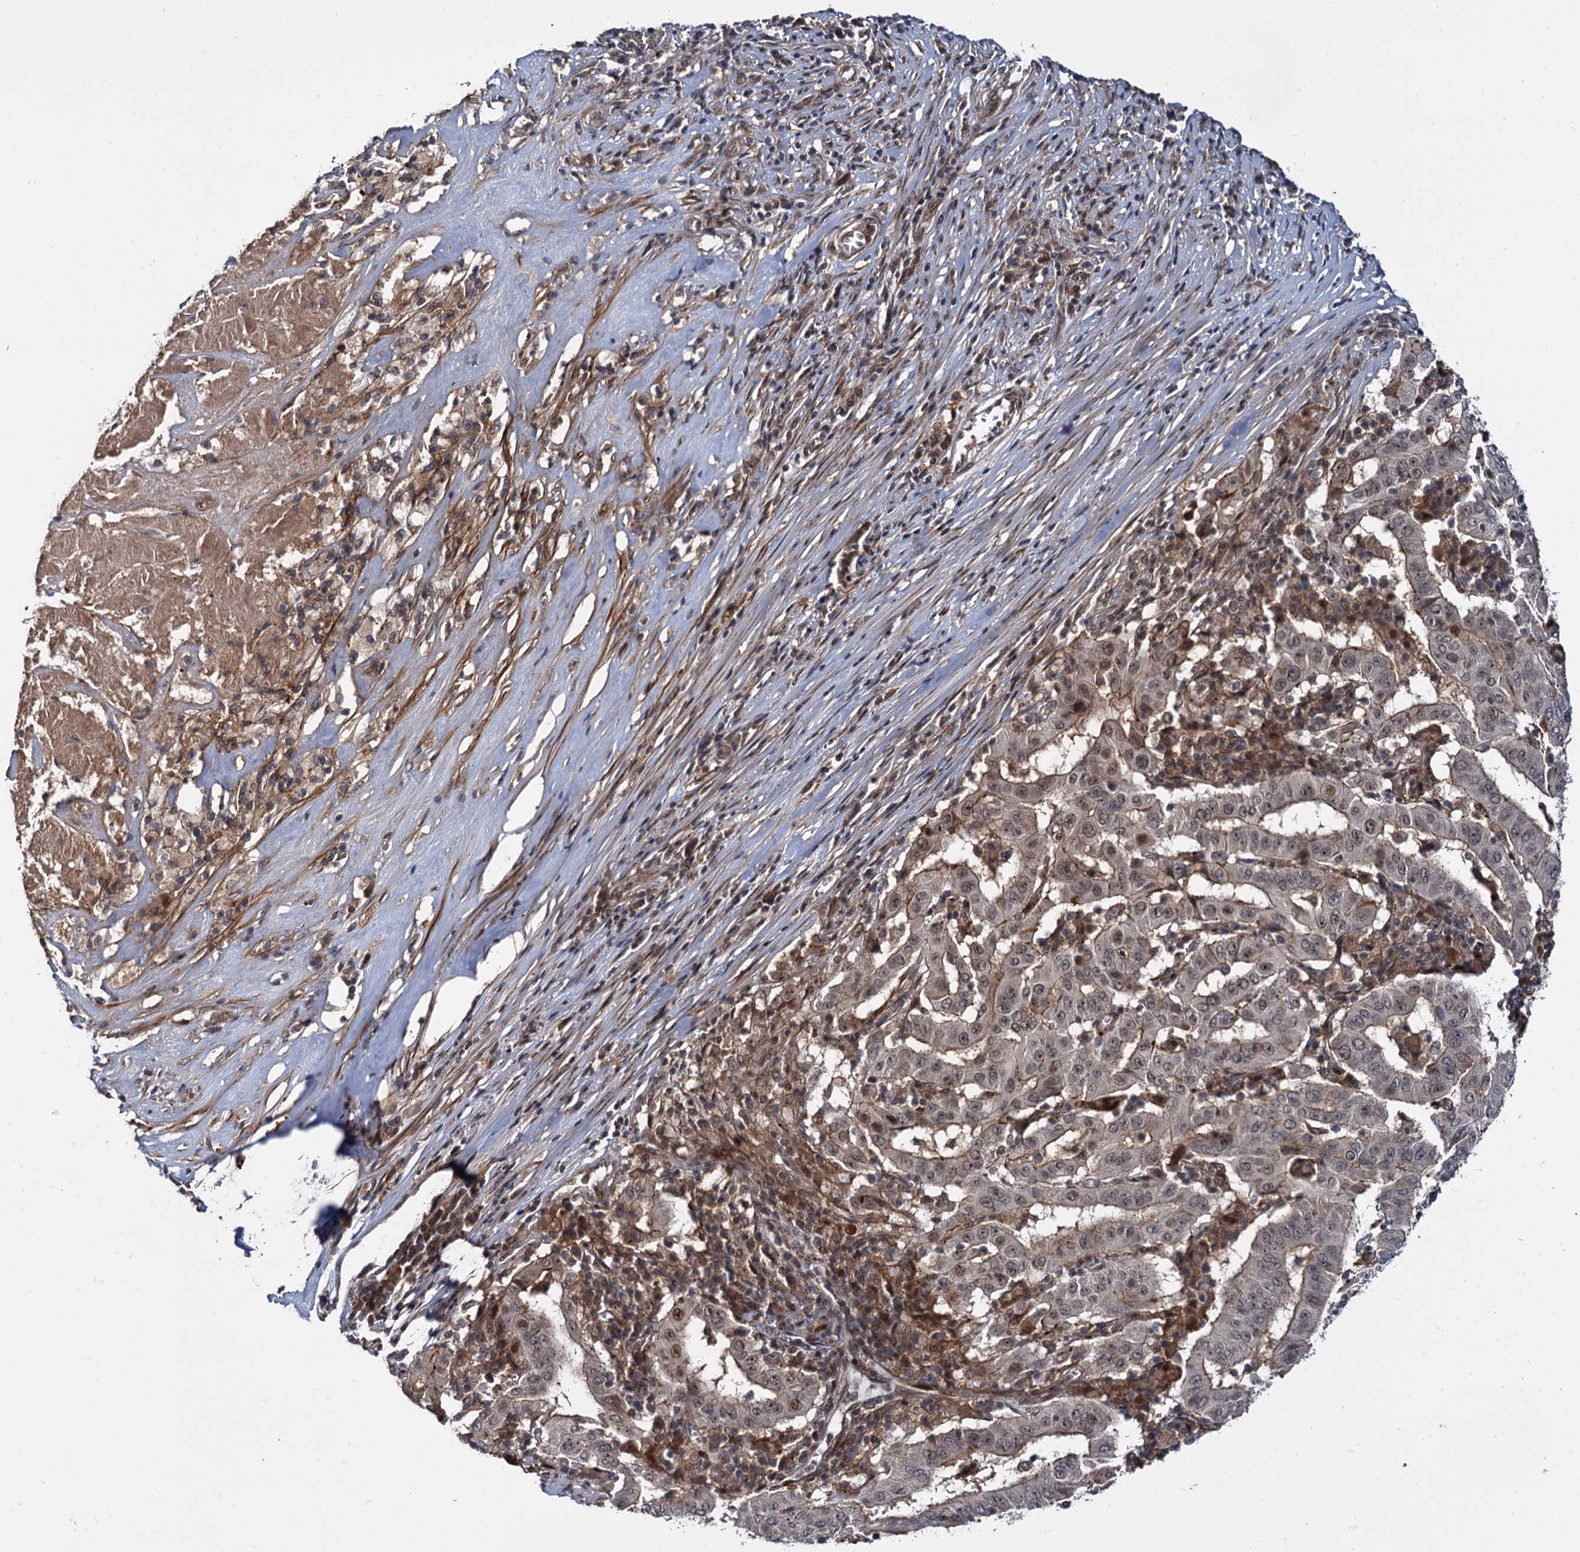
{"staining": {"intensity": "weak", "quantity": ">75%", "location": "cytoplasmic/membranous,nuclear"}, "tissue": "pancreatic cancer", "cell_type": "Tumor cells", "image_type": "cancer", "snomed": [{"axis": "morphology", "description": "Adenocarcinoma, NOS"}, {"axis": "topography", "description": "Pancreas"}], "caption": "Immunohistochemistry (IHC) (DAB (3,3'-diaminobenzidine)) staining of human adenocarcinoma (pancreatic) shows weak cytoplasmic/membranous and nuclear protein expression in approximately >75% of tumor cells.", "gene": "MBD6", "patient": {"sex": "male", "age": 63}}